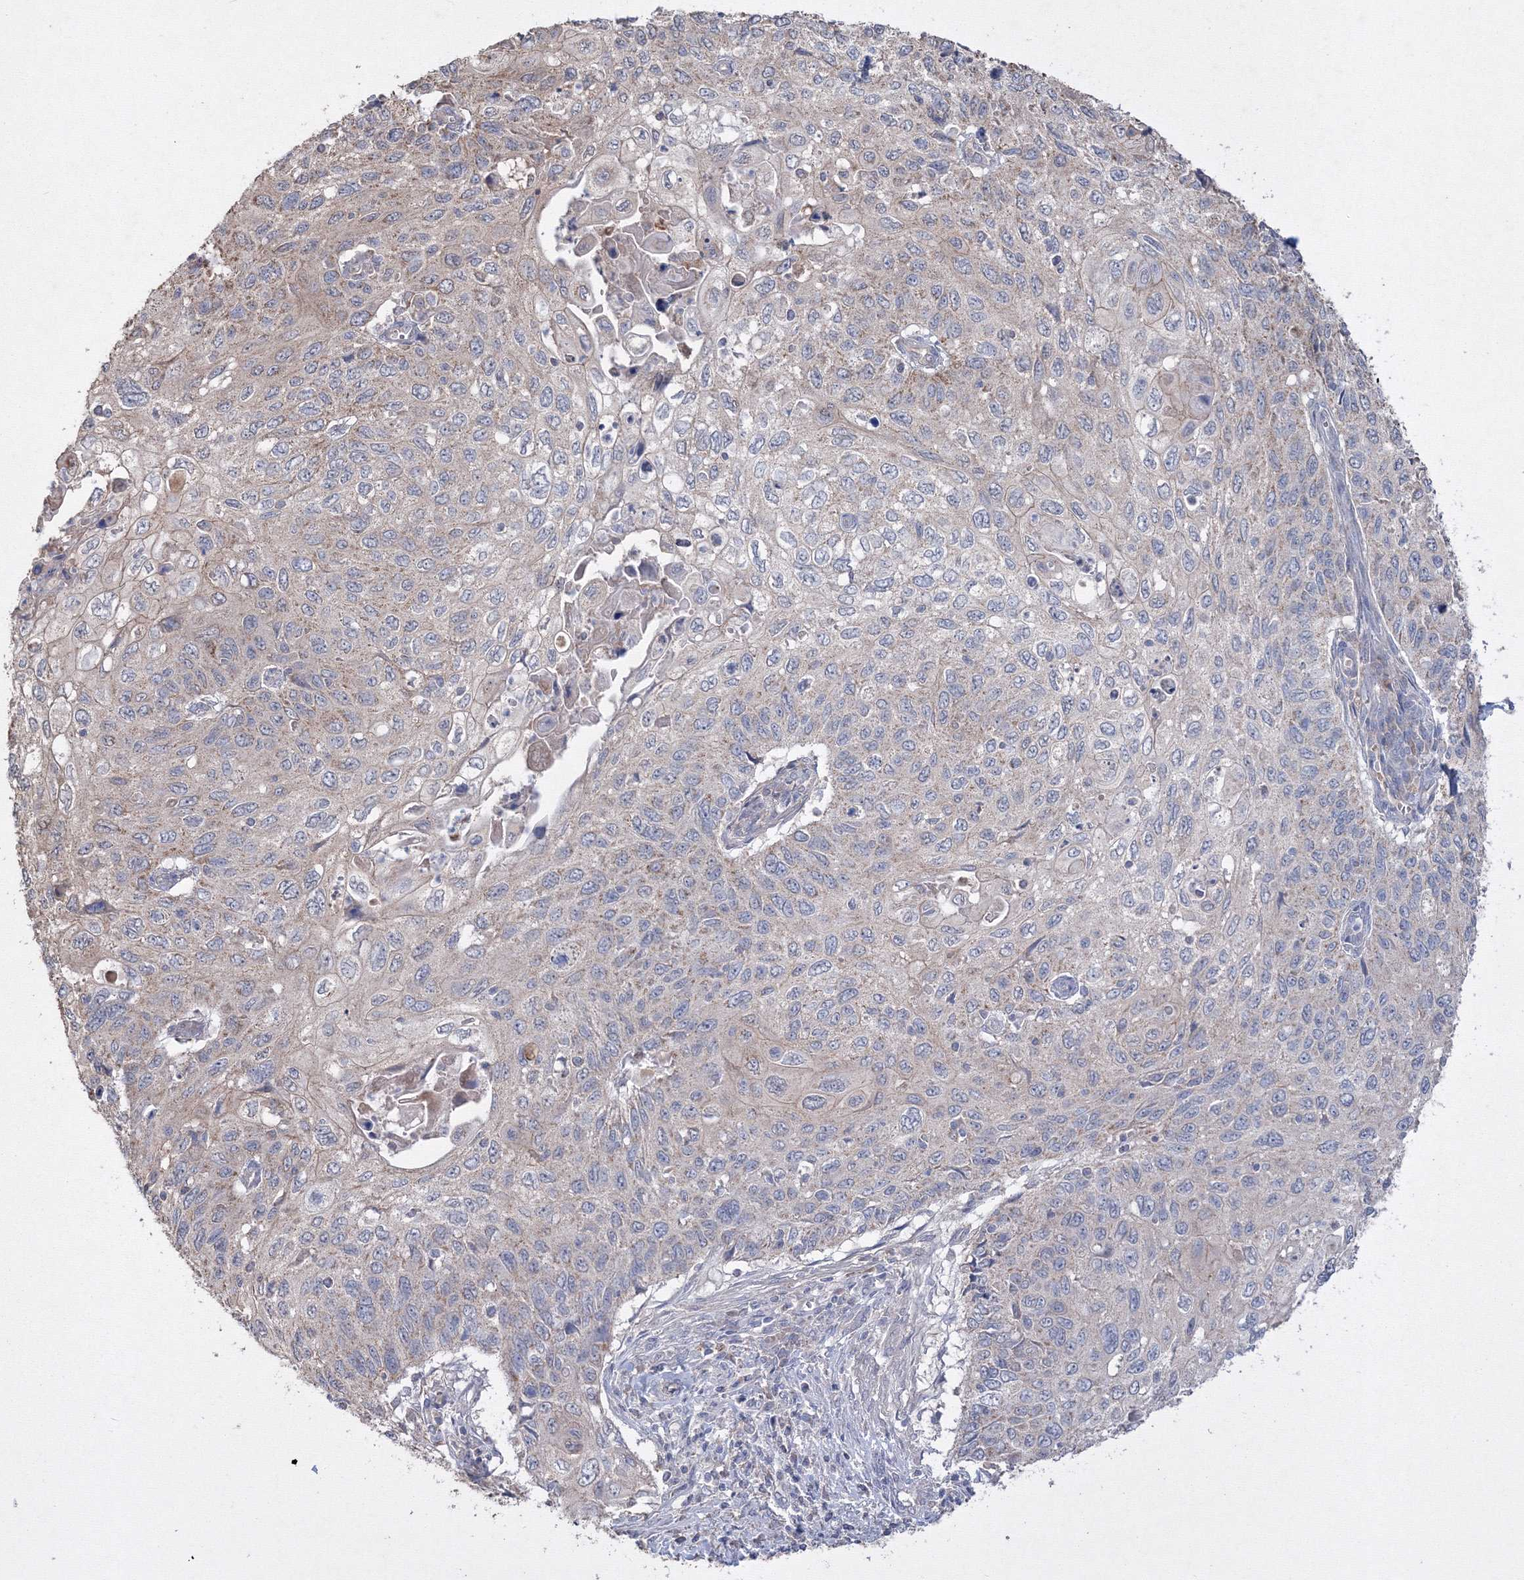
{"staining": {"intensity": "weak", "quantity": "<25%", "location": "cytoplasmic/membranous"}, "tissue": "cervical cancer", "cell_type": "Tumor cells", "image_type": "cancer", "snomed": [{"axis": "morphology", "description": "Squamous cell carcinoma, NOS"}, {"axis": "topography", "description": "Cervix"}], "caption": "This is an immunohistochemistry photomicrograph of cervical cancer. There is no positivity in tumor cells.", "gene": "GRSF1", "patient": {"sex": "female", "age": 70}}